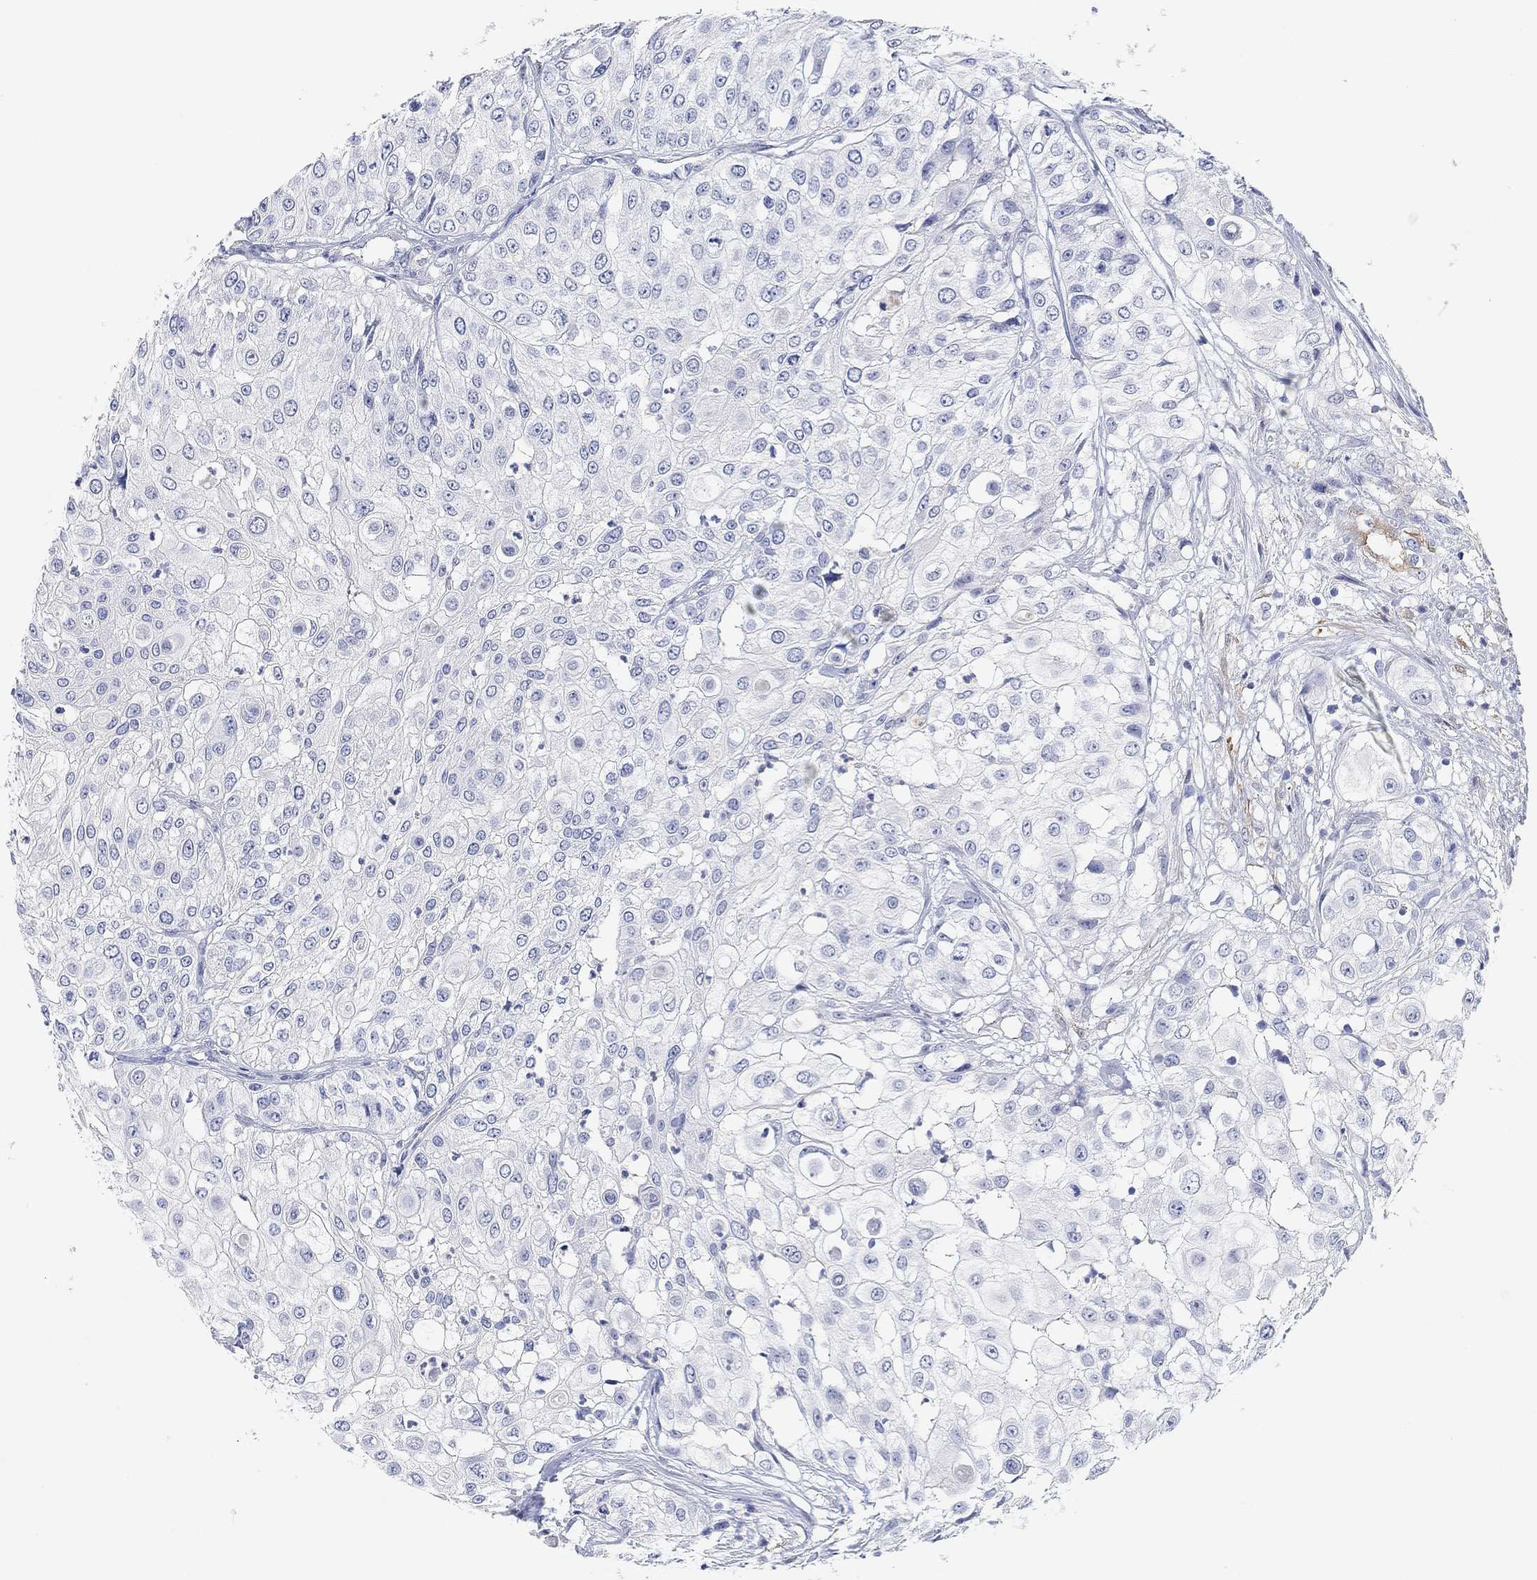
{"staining": {"intensity": "negative", "quantity": "none", "location": "none"}, "tissue": "urothelial cancer", "cell_type": "Tumor cells", "image_type": "cancer", "snomed": [{"axis": "morphology", "description": "Urothelial carcinoma, High grade"}, {"axis": "topography", "description": "Urinary bladder"}], "caption": "High-grade urothelial carcinoma was stained to show a protein in brown. There is no significant positivity in tumor cells. Nuclei are stained in blue.", "gene": "VAT1L", "patient": {"sex": "female", "age": 79}}